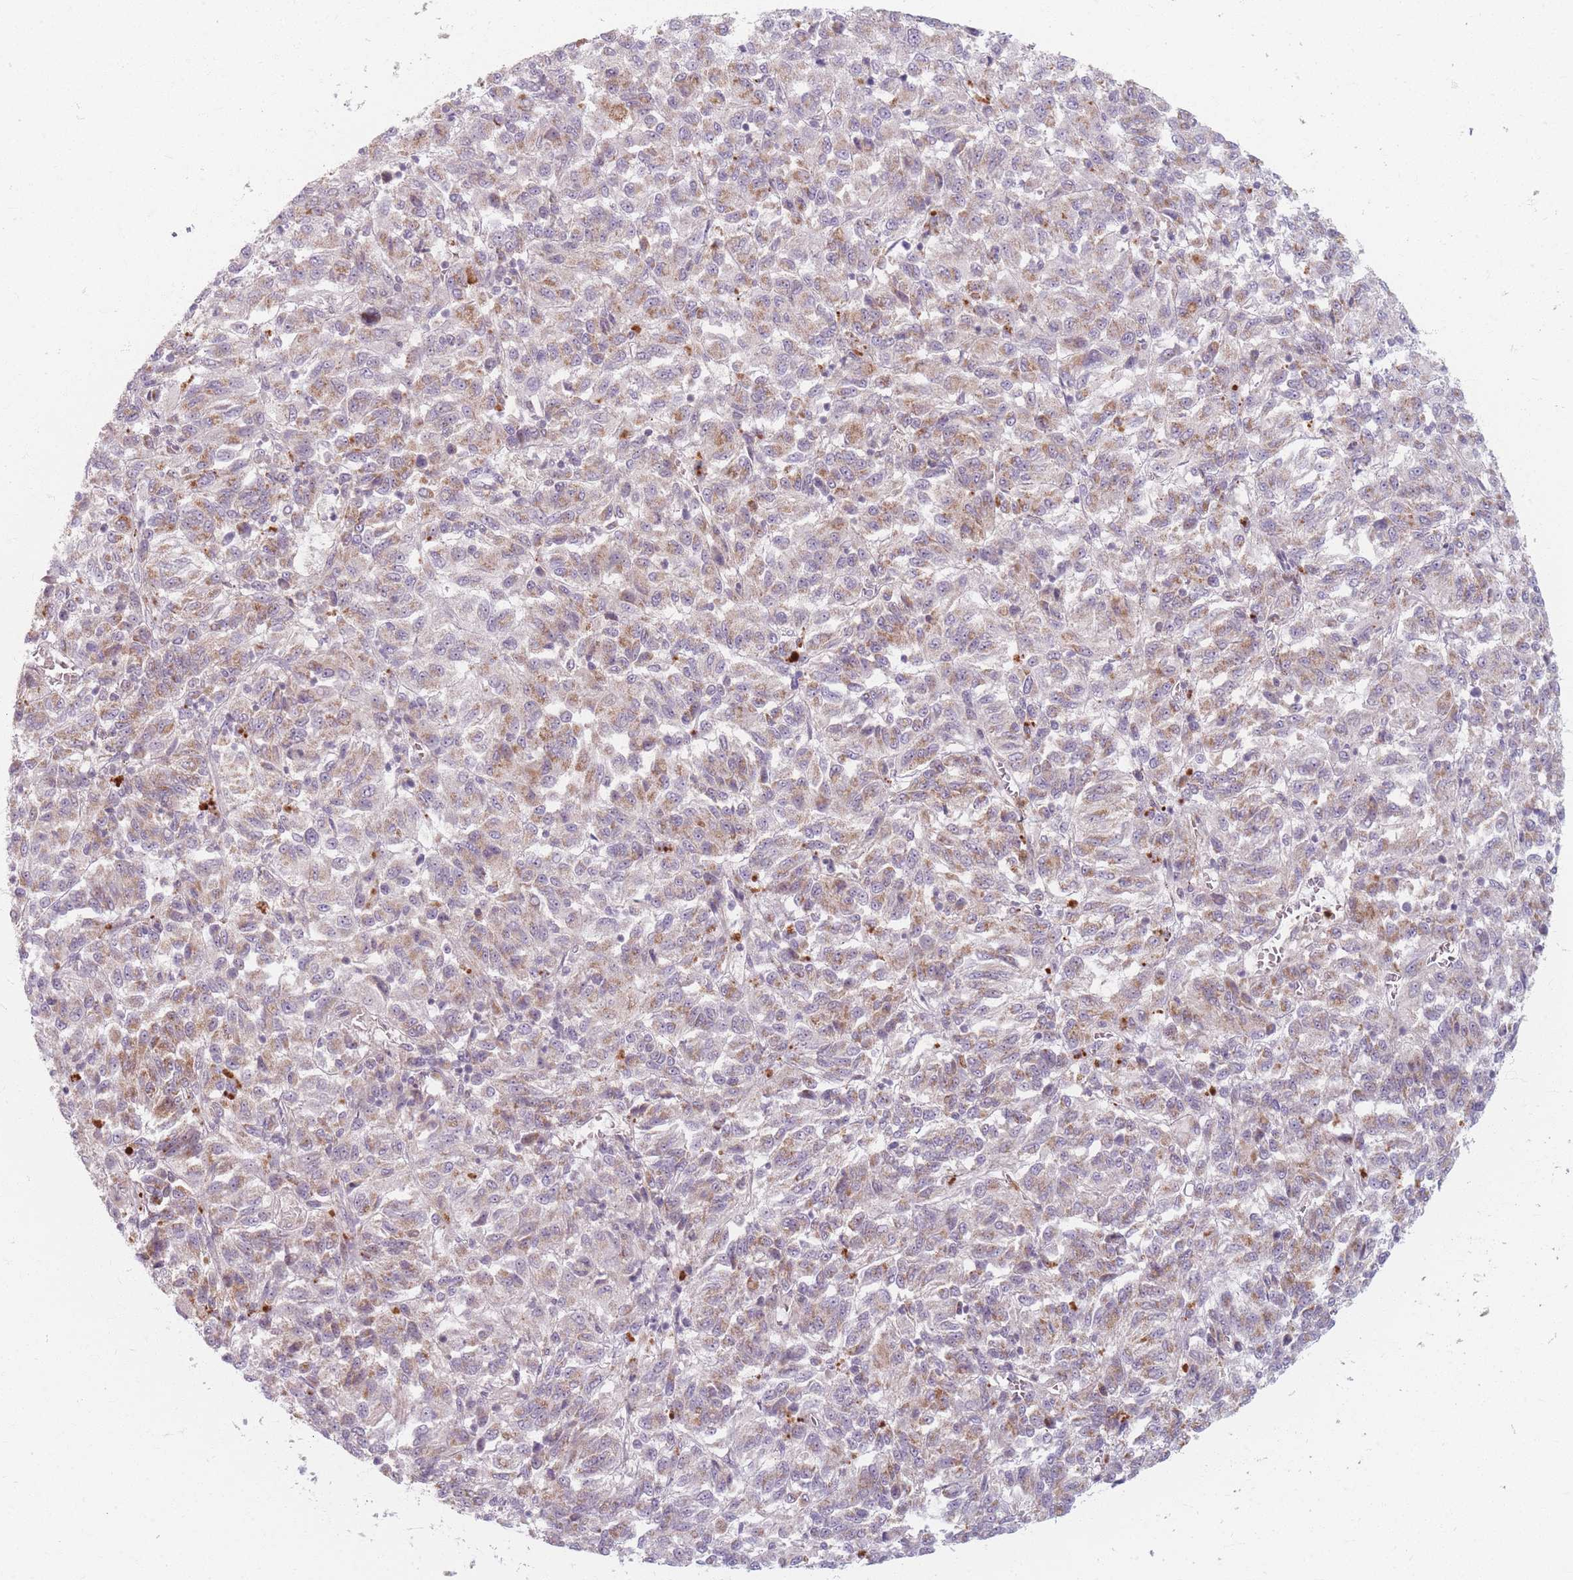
{"staining": {"intensity": "moderate", "quantity": "25%-75%", "location": "cytoplasmic/membranous"}, "tissue": "melanoma", "cell_type": "Tumor cells", "image_type": "cancer", "snomed": [{"axis": "morphology", "description": "Malignant melanoma, Metastatic site"}, {"axis": "topography", "description": "Lung"}], "caption": "This image shows melanoma stained with IHC to label a protein in brown. The cytoplasmic/membranous of tumor cells show moderate positivity for the protein. Nuclei are counter-stained blue.", "gene": "CHCHD7", "patient": {"sex": "male", "age": 64}}